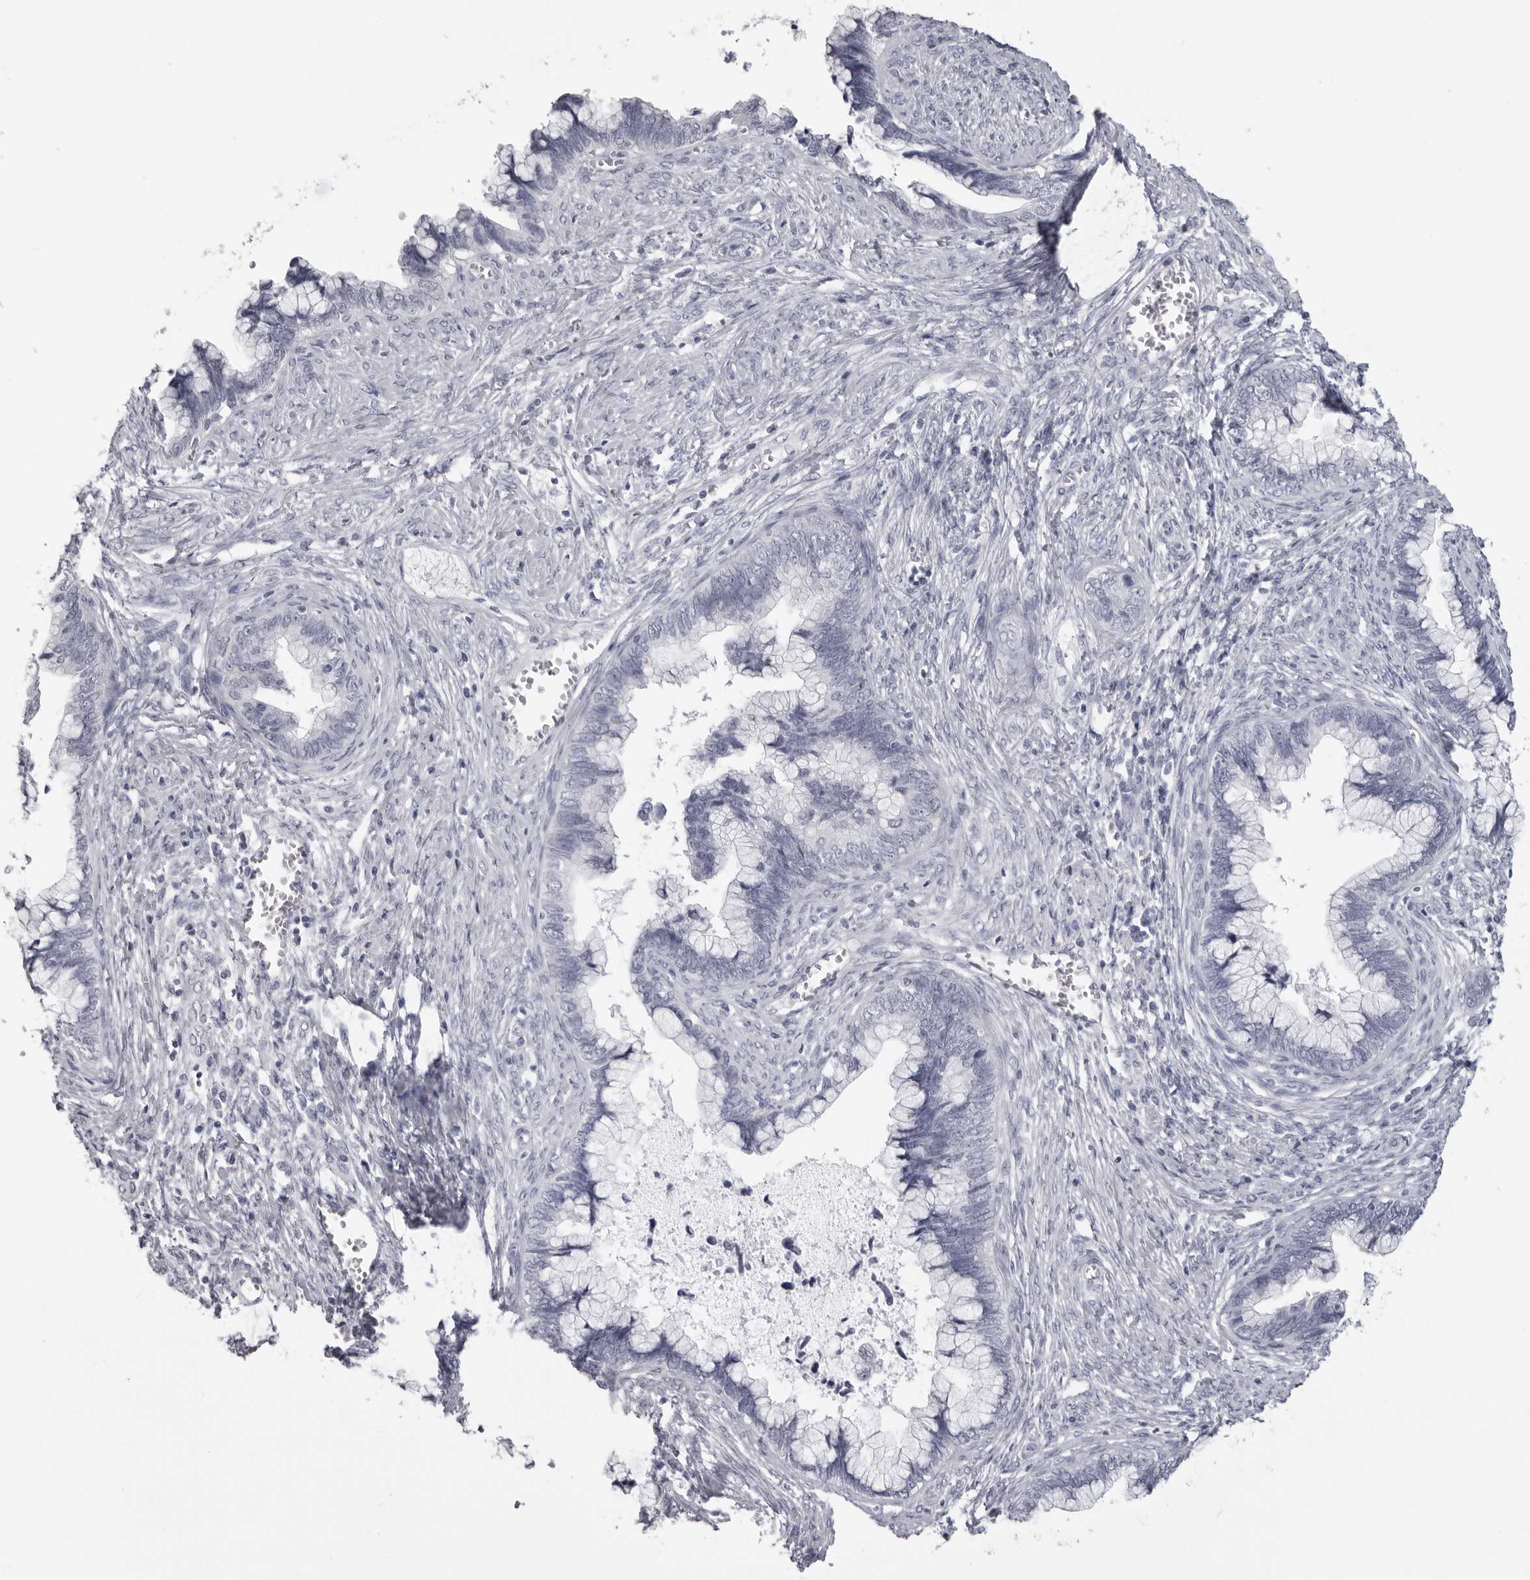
{"staining": {"intensity": "negative", "quantity": "none", "location": "none"}, "tissue": "cervical cancer", "cell_type": "Tumor cells", "image_type": "cancer", "snomed": [{"axis": "morphology", "description": "Adenocarcinoma, NOS"}, {"axis": "topography", "description": "Cervix"}], "caption": "Immunohistochemistry micrograph of neoplastic tissue: human cervical cancer stained with DAB shows no significant protein staining in tumor cells.", "gene": "DNALI1", "patient": {"sex": "female", "age": 44}}